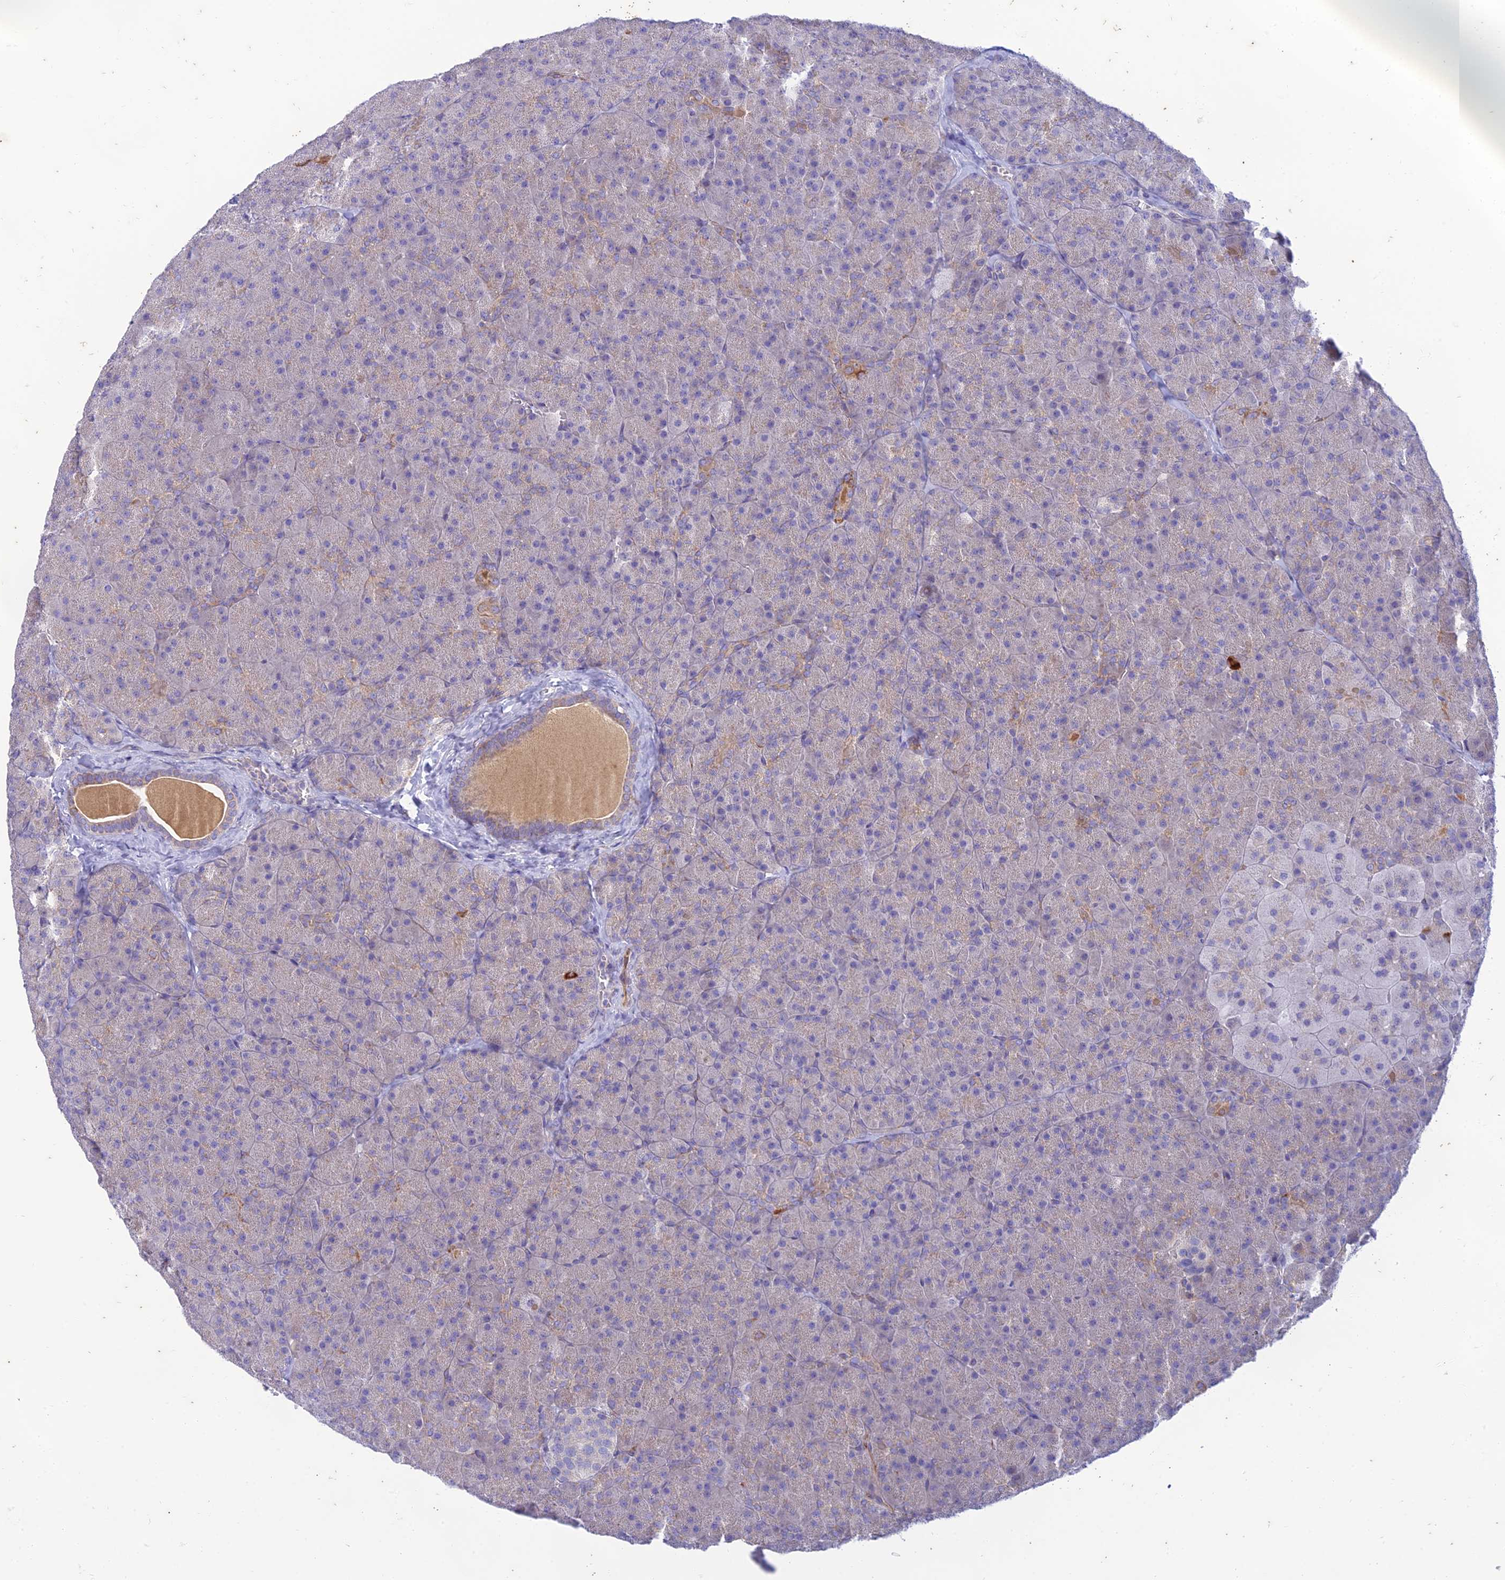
{"staining": {"intensity": "strong", "quantity": "<25%", "location": "cytoplasmic/membranous"}, "tissue": "pancreas", "cell_type": "Exocrine glandular cells", "image_type": "normal", "snomed": [{"axis": "morphology", "description": "Normal tissue, NOS"}, {"axis": "topography", "description": "Pancreas"}], "caption": "Immunohistochemistry (IHC) (DAB (3,3'-diaminobenzidine)) staining of unremarkable human pancreas exhibits strong cytoplasmic/membranous protein expression in approximately <25% of exocrine glandular cells.", "gene": "PTCD2", "patient": {"sex": "male", "age": 36}}